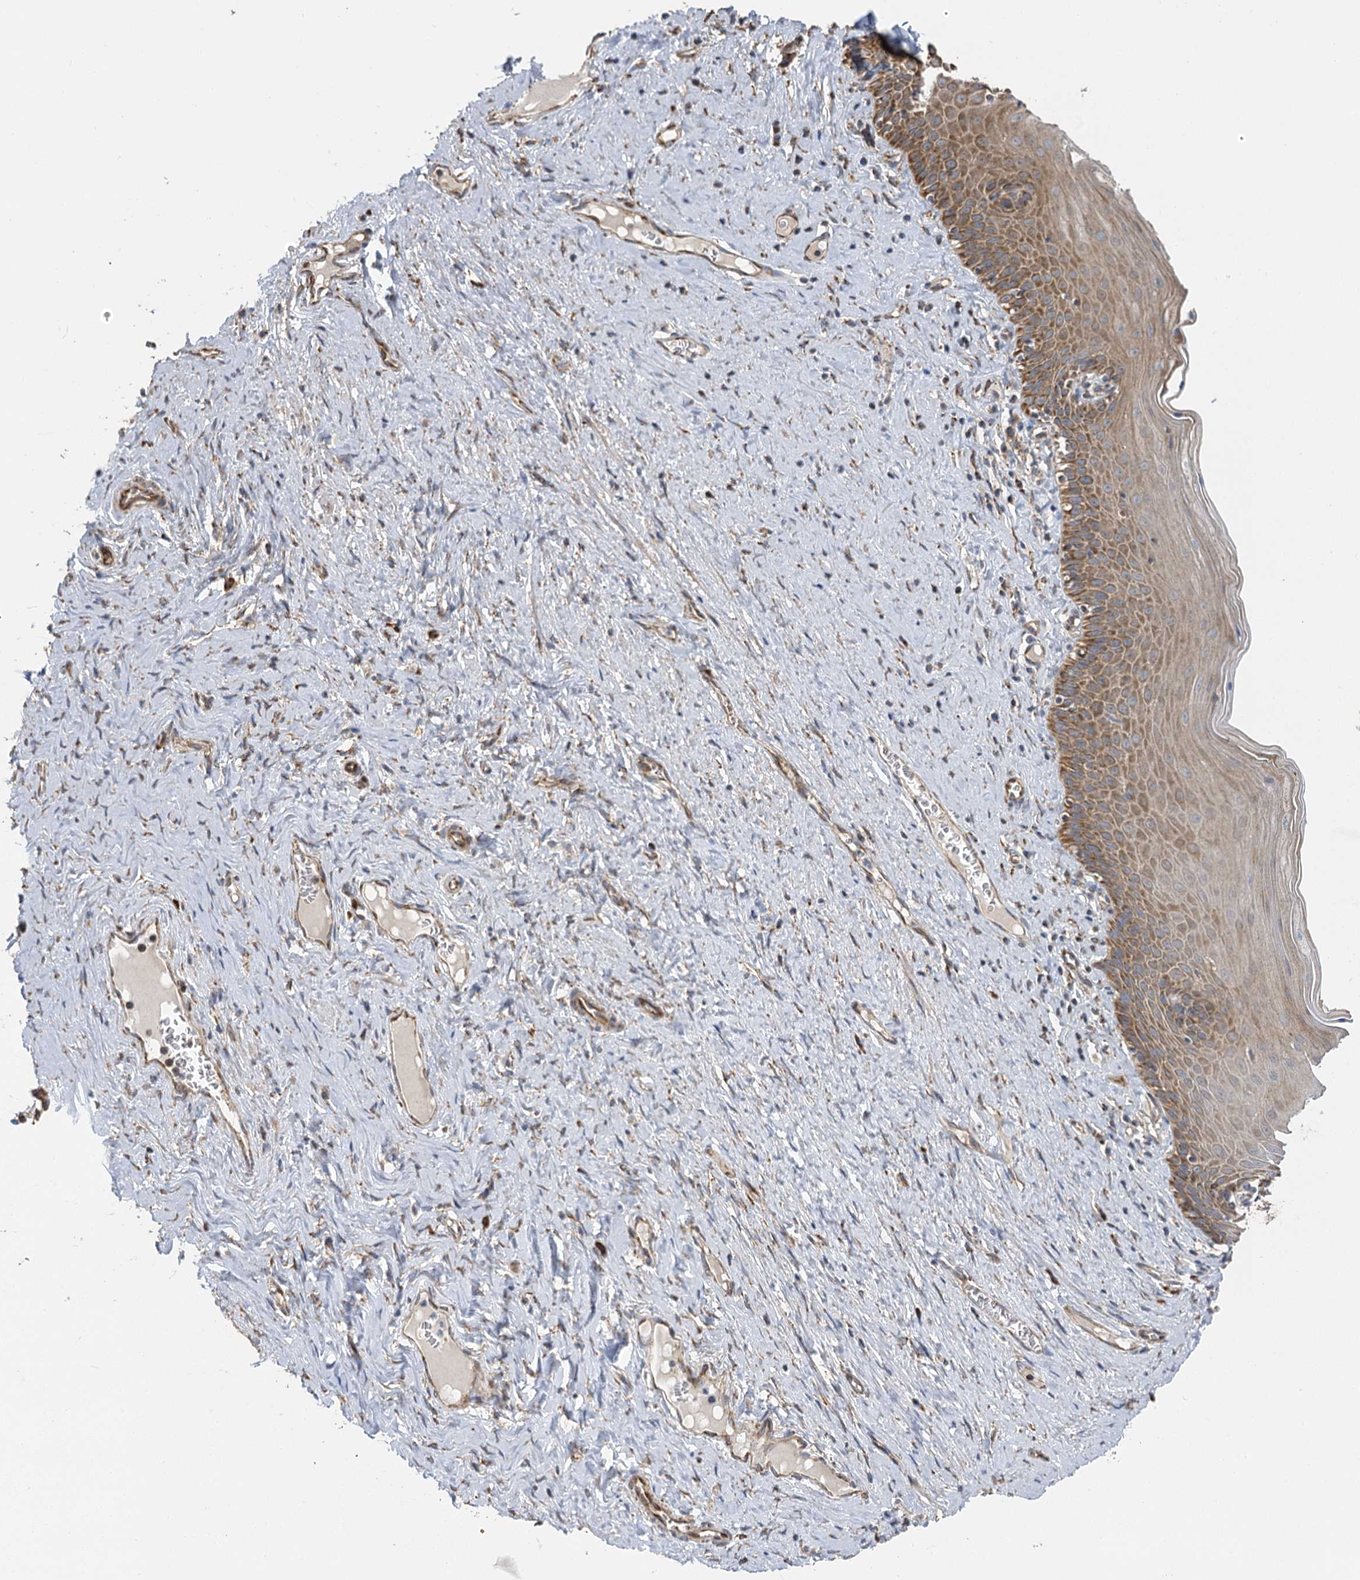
{"staining": {"intensity": "moderate", "quantity": ">75%", "location": "cytoplasmic/membranous"}, "tissue": "cervix", "cell_type": "Glandular cells", "image_type": "normal", "snomed": [{"axis": "morphology", "description": "Normal tissue, NOS"}, {"axis": "topography", "description": "Cervix"}], "caption": "Protein expression analysis of unremarkable cervix displays moderate cytoplasmic/membranous positivity in about >75% of glandular cells.", "gene": "IL11RA", "patient": {"sex": "female", "age": 42}}